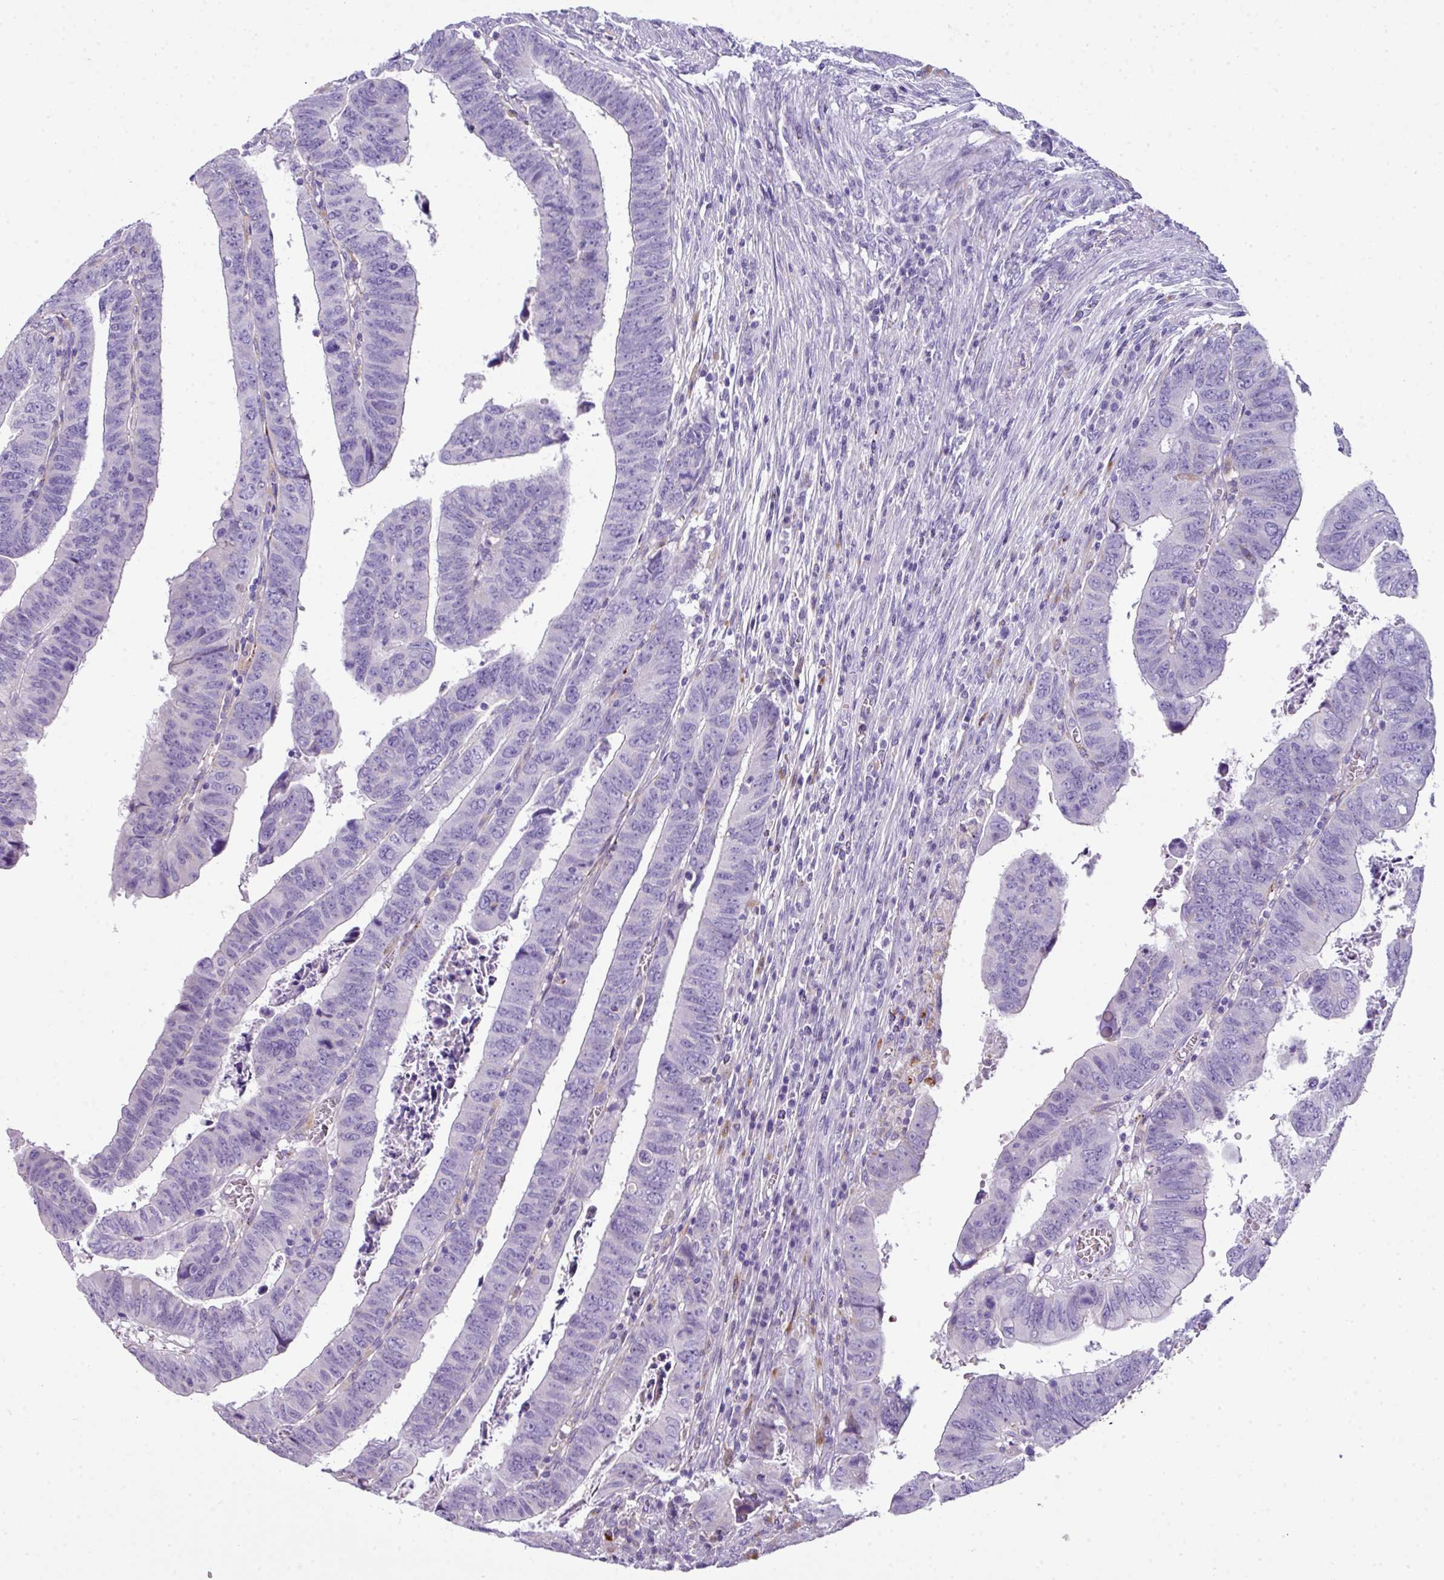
{"staining": {"intensity": "negative", "quantity": "none", "location": "none"}, "tissue": "colorectal cancer", "cell_type": "Tumor cells", "image_type": "cancer", "snomed": [{"axis": "morphology", "description": "Normal tissue, NOS"}, {"axis": "morphology", "description": "Adenocarcinoma, NOS"}, {"axis": "topography", "description": "Rectum"}], "caption": "Tumor cells show no significant protein expression in colorectal adenocarcinoma.", "gene": "ZNF568", "patient": {"sex": "female", "age": 65}}